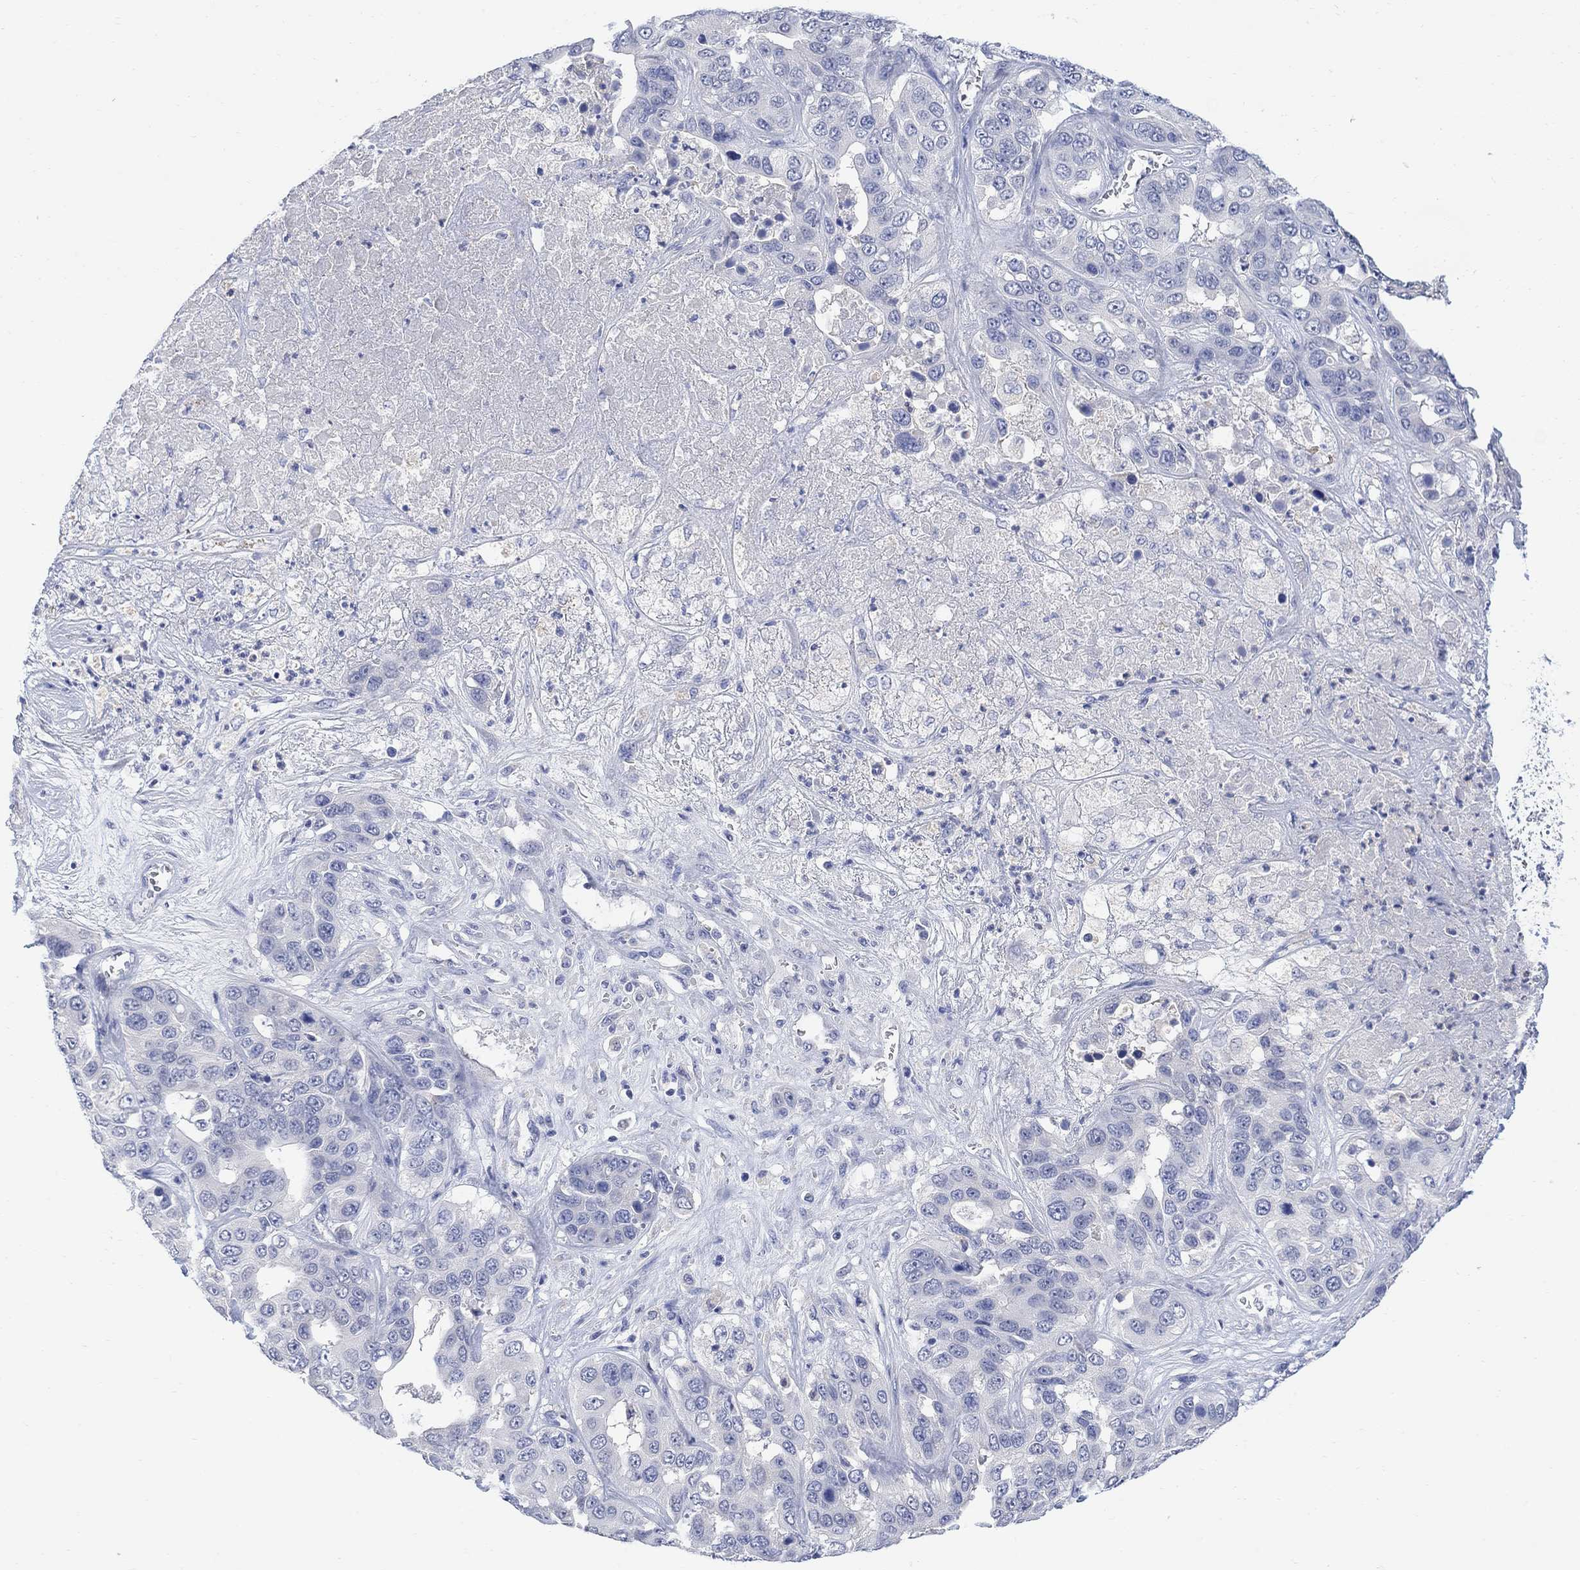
{"staining": {"intensity": "negative", "quantity": "none", "location": "none"}, "tissue": "liver cancer", "cell_type": "Tumor cells", "image_type": "cancer", "snomed": [{"axis": "morphology", "description": "Cholangiocarcinoma"}, {"axis": "topography", "description": "Liver"}], "caption": "Photomicrograph shows no significant protein positivity in tumor cells of liver cancer.", "gene": "FBP2", "patient": {"sex": "female", "age": 52}}